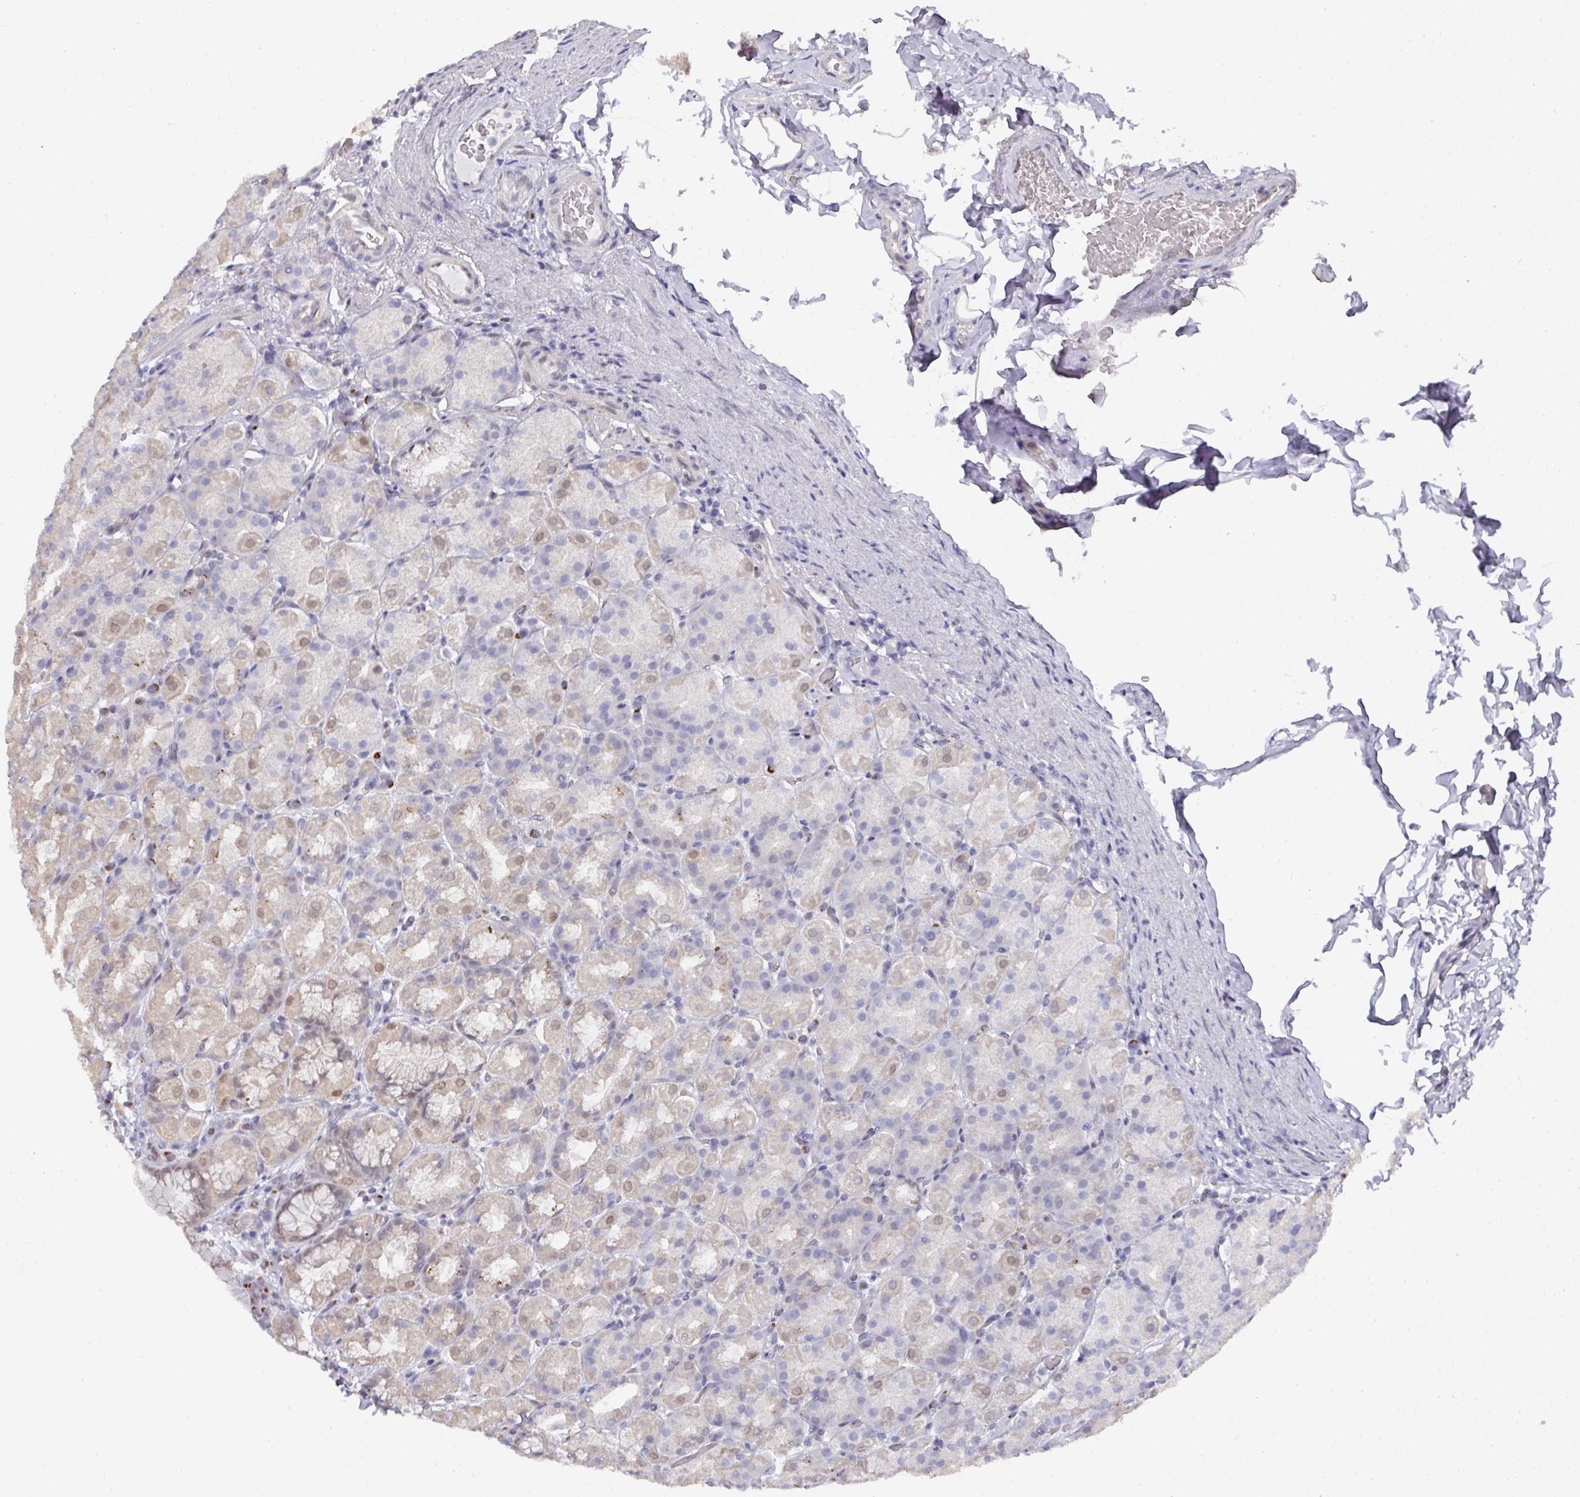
{"staining": {"intensity": "weak", "quantity": "<25%", "location": "nuclear"}, "tissue": "stomach", "cell_type": "Glandular cells", "image_type": "normal", "snomed": [{"axis": "morphology", "description": "Normal tissue, NOS"}, {"axis": "topography", "description": "Stomach, upper"}, {"axis": "topography", "description": "Stomach"}], "caption": "High power microscopy image of an immunohistochemistry (IHC) photomicrograph of benign stomach, revealing no significant expression in glandular cells. (Immunohistochemistry, brightfield microscopy, high magnification).", "gene": "C18orf25", "patient": {"sex": "male", "age": 68}}